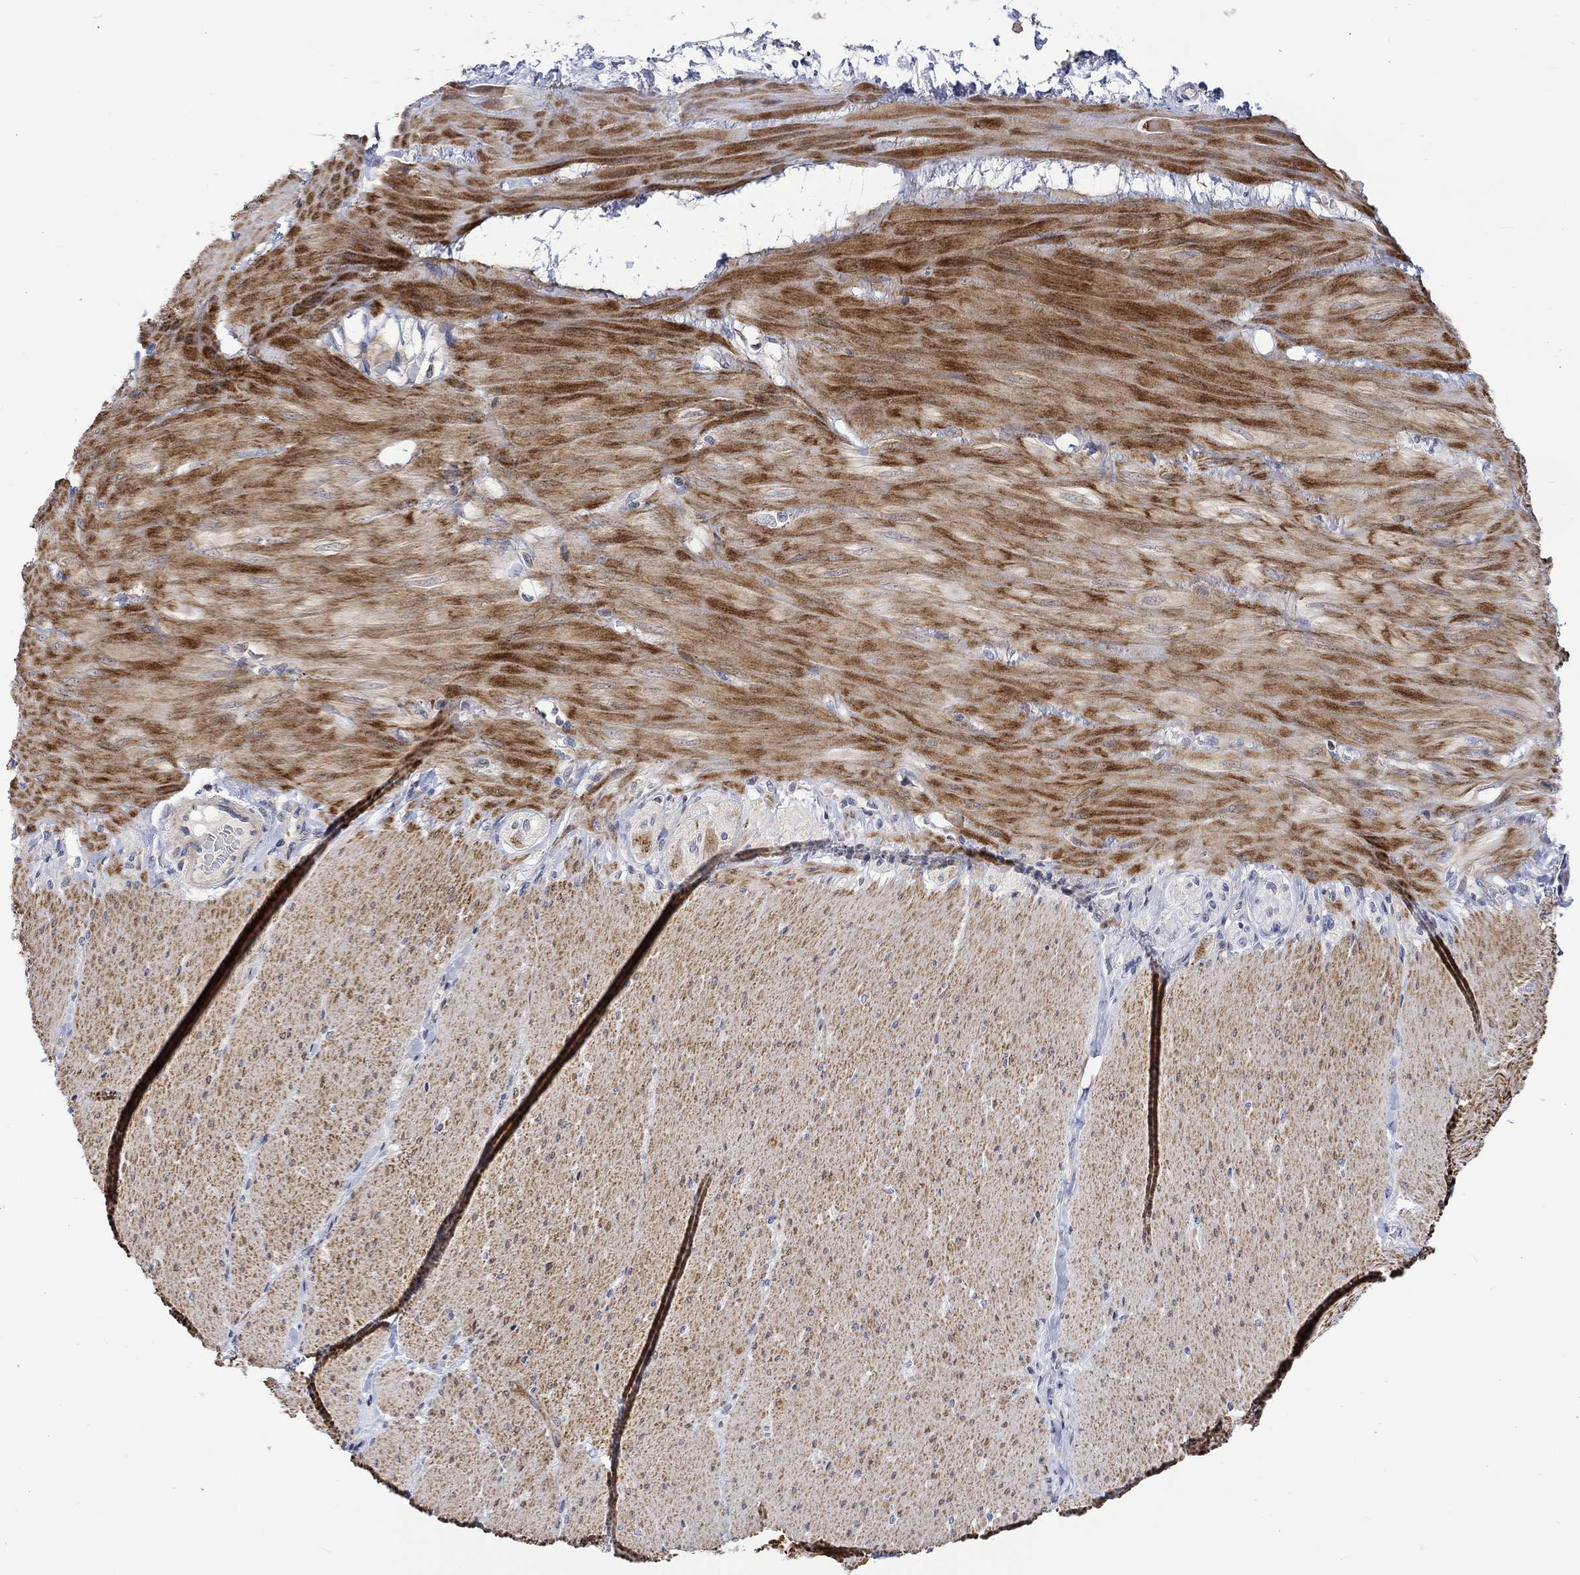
{"staining": {"intensity": "negative", "quantity": "none", "location": "none"}, "tissue": "adipose tissue", "cell_type": "Adipocytes", "image_type": "normal", "snomed": [{"axis": "morphology", "description": "Normal tissue, NOS"}, {"axis": "topography", "description": "Smooth muscle"}, {"axis": "topography", "description": "Duodenum"}, {"axis": "topography", "description": "Peripheral nerve tissue"}], "caption": "Protein analysis of benign adipose tissue exhibits no significant expression in adipocytes. Brightfield microscopy of immunohistochemistry stained with DAB (3,3'-diaminobenzidine) (brown) and hematoxylin (blue), captured at high magnification.", "gene": "SLC48A1", "patient": {"sex": "female", "age": 61}}